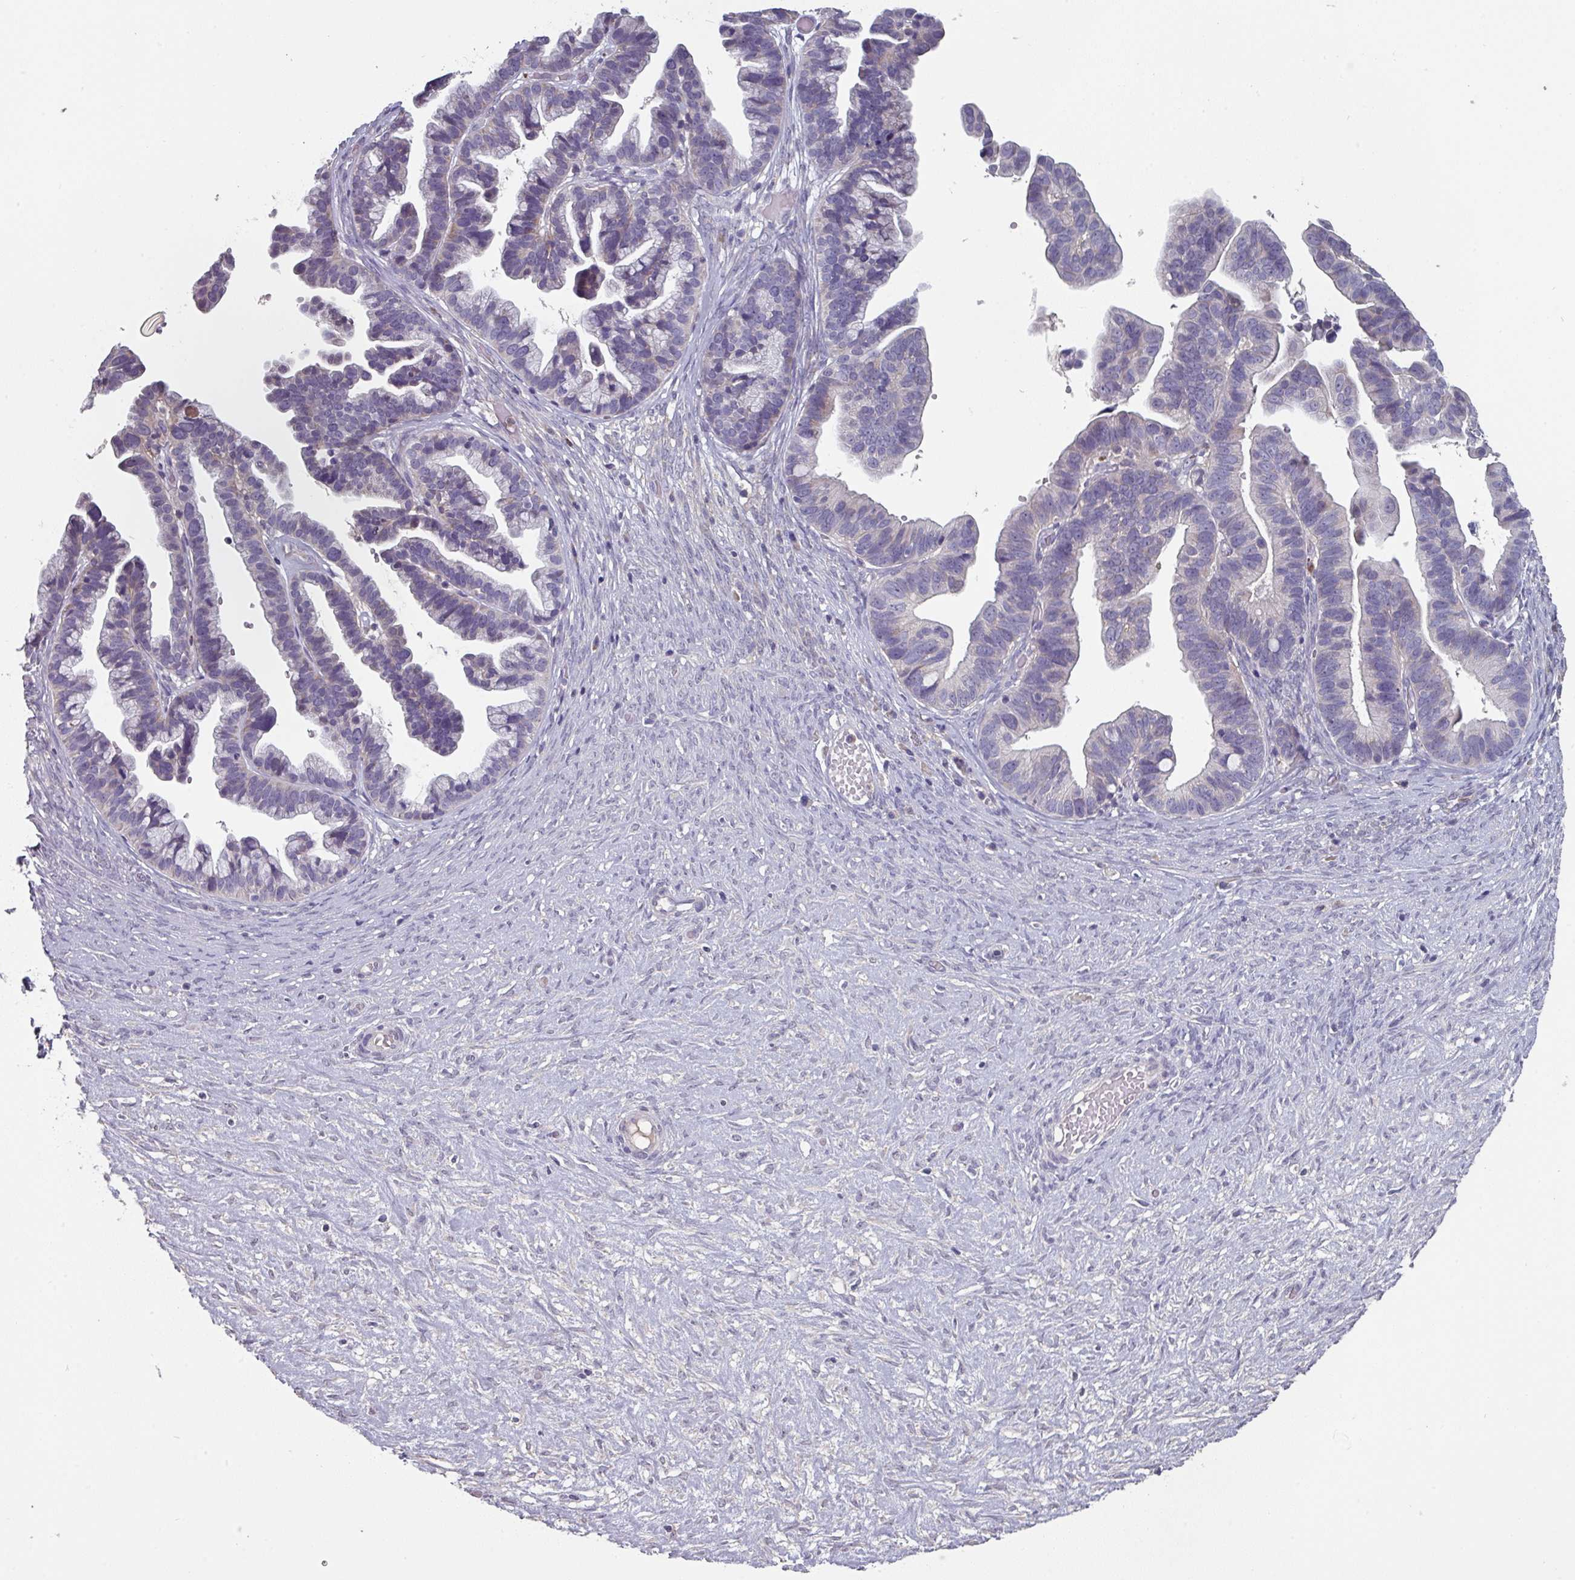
{"staining": {"intensity": "negative", "quantity": "none", "location": "none"}, "tissue": "ovarian cancer", "cell_type": "Tumor cells", "image_type": "cancer", "snomed": [{"axis": "morphology", "description": "Cystadenocarcinoma, serous, NOS"}, {"axis": "topography", "description": "Ovary"}], "caption": "IHC histopathology image of serous cystadenocarcinoma (ovarian) stained for a protein (brown), which reveals no expression in tumor cells. The staining was performed using DAB to visualize the protein expression in brown, while the nuclei were stained in blue with hematoxylin (Magnification: 20x).", "gene": "PRAMEF8", "patient": {"sex": "female", "age": 56}}